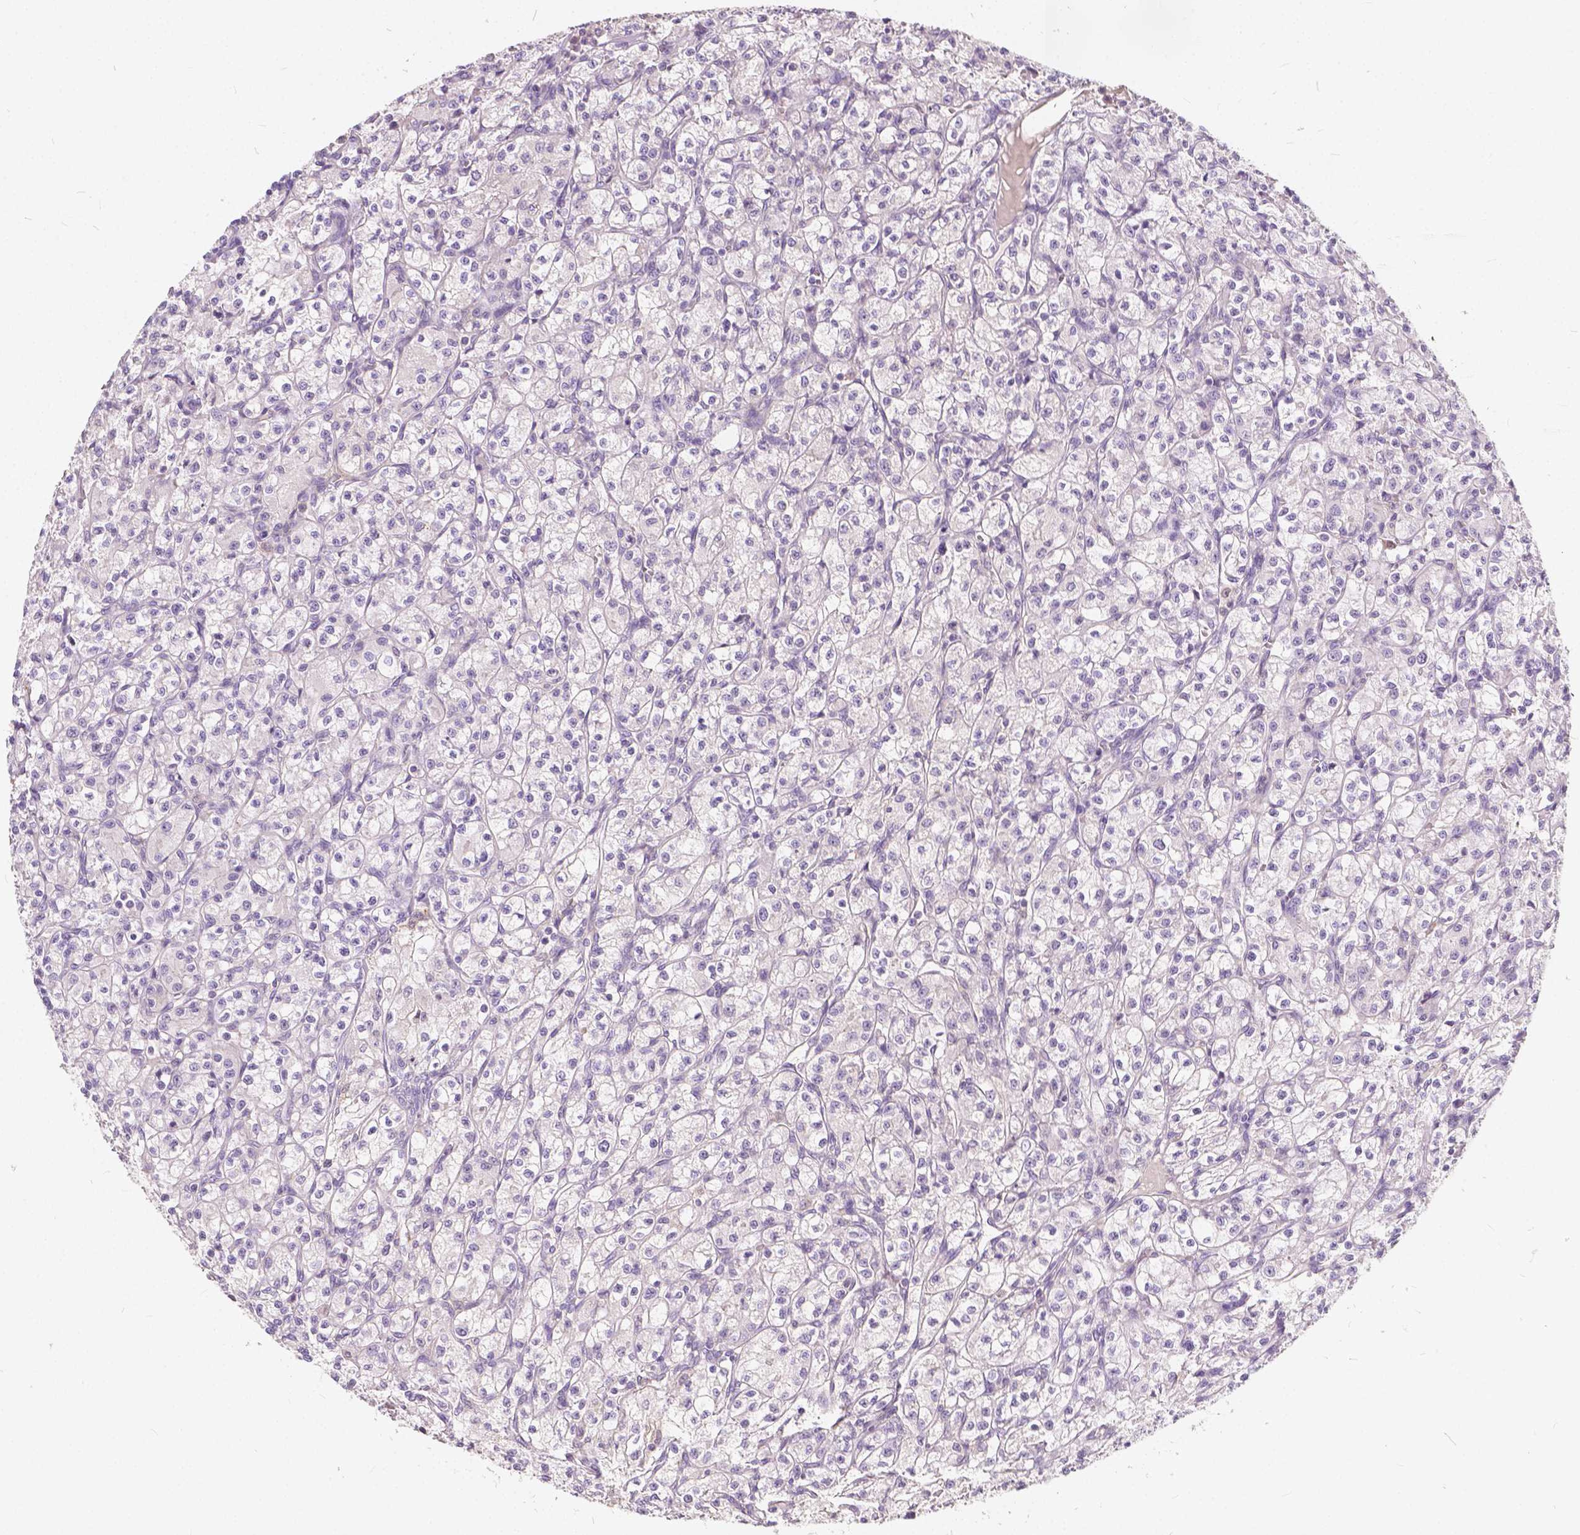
{"staining": {"intensity": "negative", "quantity": "none", "location": "none"}, "tissue": "renal cancer", "cell_type": "Tumor cells", "image_type": "cancer", "snomed": [{"axis": "morphology", "description": "Adenocarcinoma, NOS"}, {"axis": "topography", "description": "Kidney"}], "caption": "The immunohistochemistry photomicrograph has no significant staining in tumor cells of adenocarcinoma (renal) tissue. Nuclei are stained in blue.", "gene": "KIAA0513", "patient": {"sex": "female", "age": 70}}